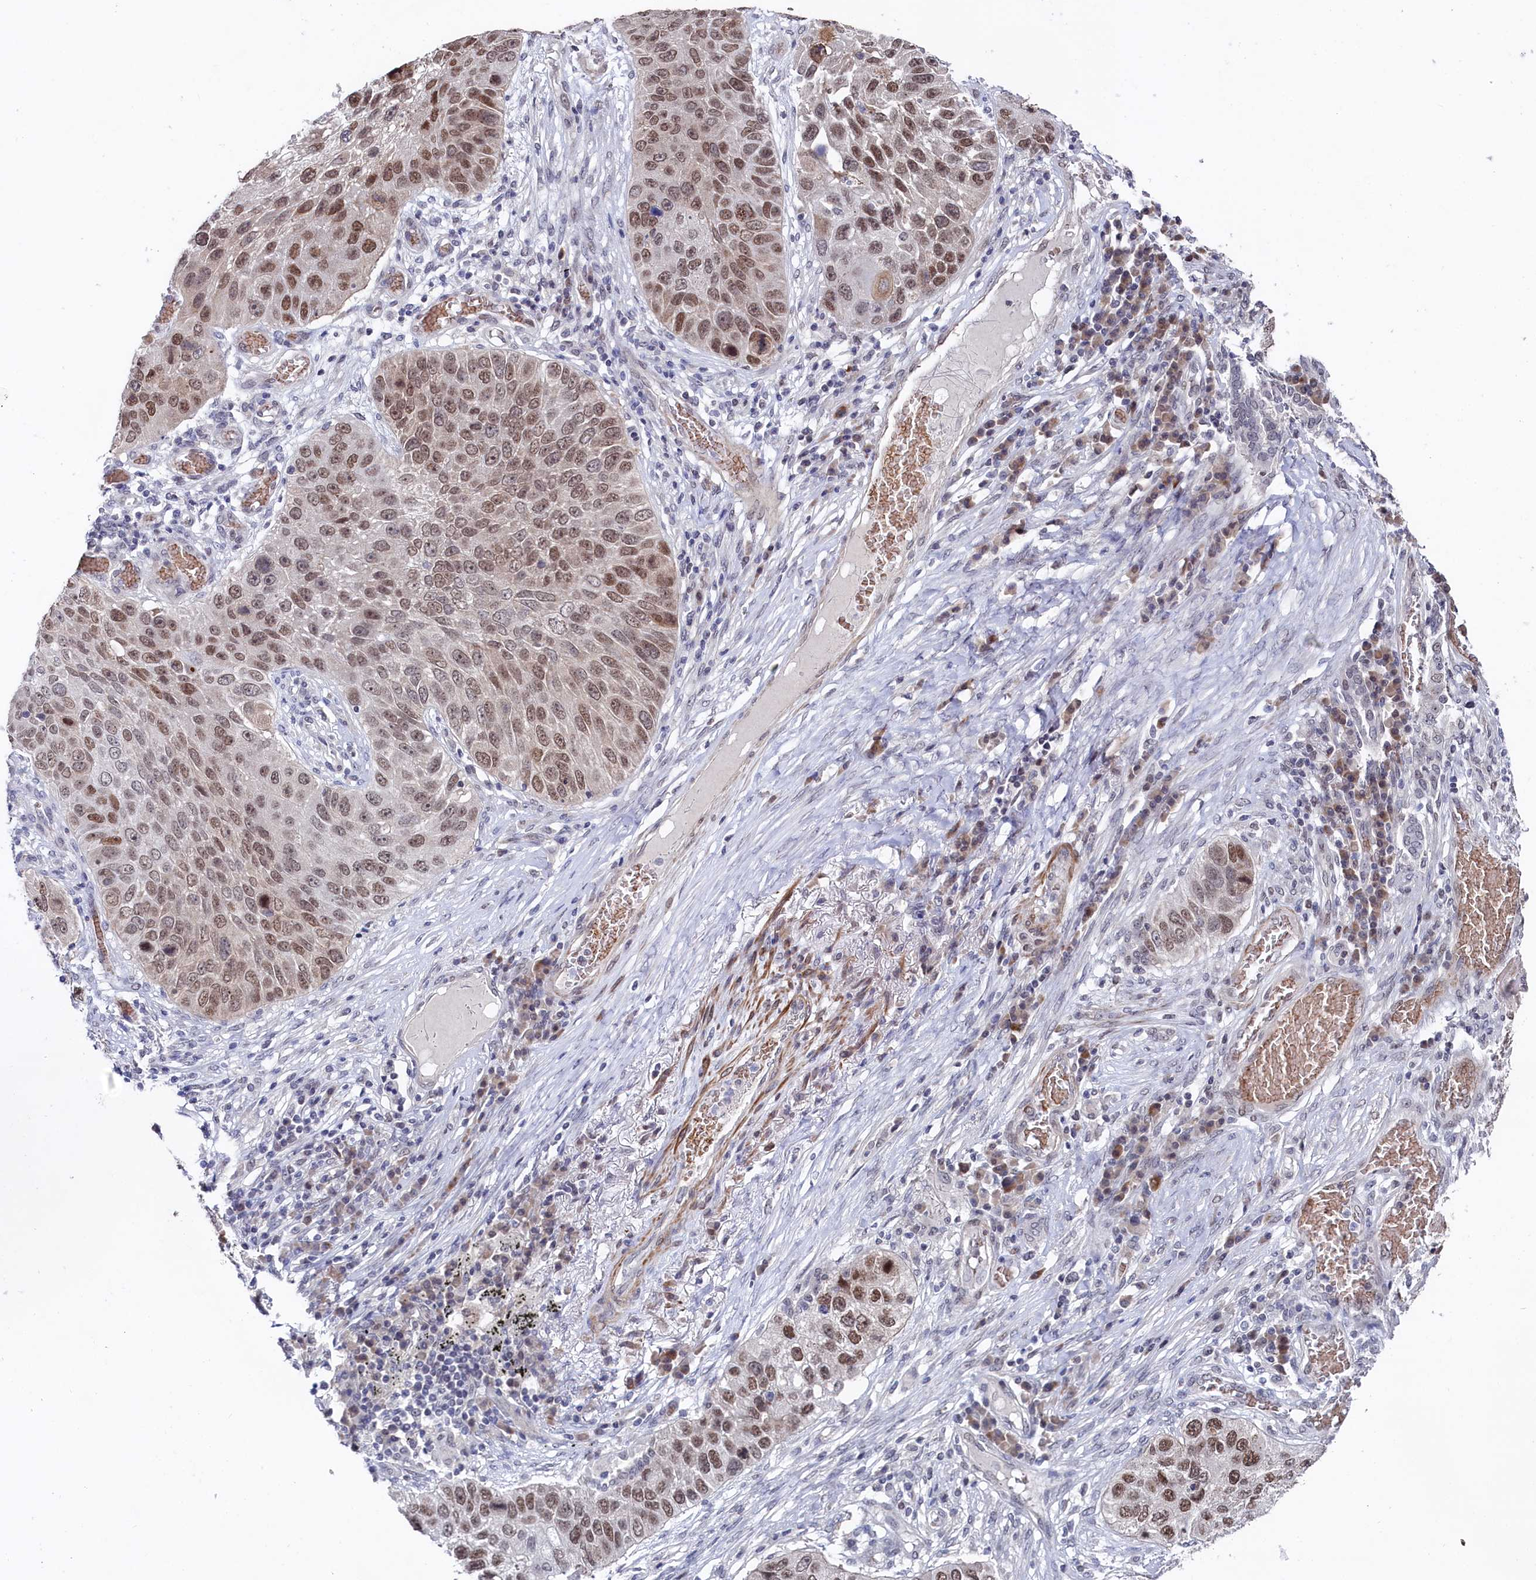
{"staining": {"intensity": "moderate", "quantity": ">75%", "location": "nuclear"}, "tissue": "lung cancer", "cell_type": "Tumor cells", "image_type": "cancer", "snomed": [{"axis": "morphology", "description": "Squamous cell carcinoma, NOS"}, {"axis": "topography", "description": "Lung"}], "caption": "Immunohistochemical staining of human squamous cell carcinoma (lung) exhibits medium levels of moderate nuclear expression in about >75% of tumor cells.", "gene": "TIGD4", "patient": {"sex": "male", "age": 61}}